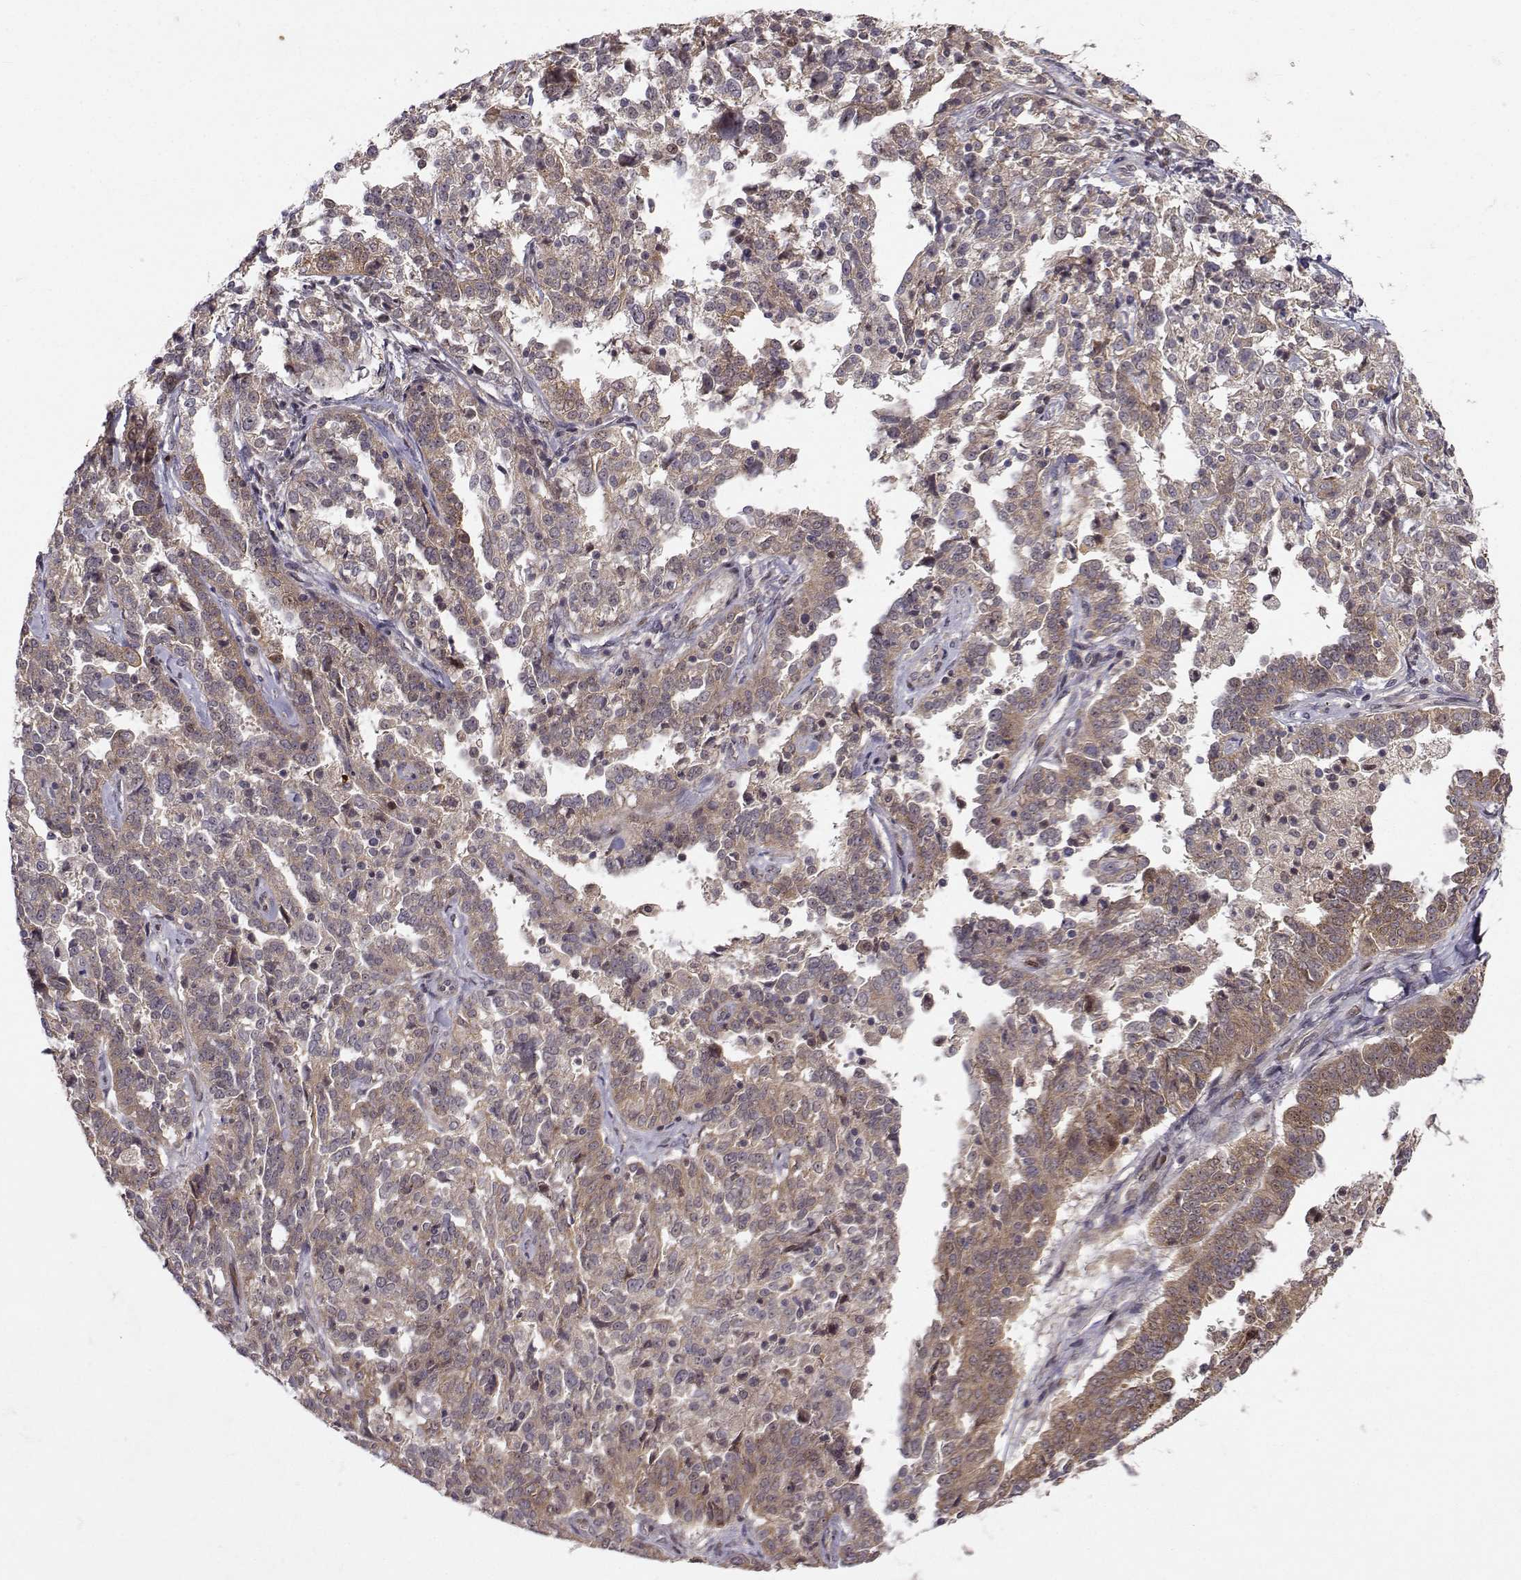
{"staining": {"intensity": "weak", "quantity": "25%-75%", "location": "cytoplasmic/membranous"}, "tissue": "ovarian cancer", "cell_type": "Tumor cells", "image_type": "cancer", "snomed": [{"axis": "morphology", "description": "Cystadenocarcinoma, serous, NOS"}, {"axis": "topography", "description": "Ovary"}], "caption": "This photomicrograph demonstrates ovarian cancer stained with immunohistochemistry (IHC) to label a protein in brown. The cytoplasmic/membranous of tumor cells show weak positivity for the protein. Nuclei are counter-stained blue.", "gene": "APC", "patient": {"sex": "female", "age": 67}}